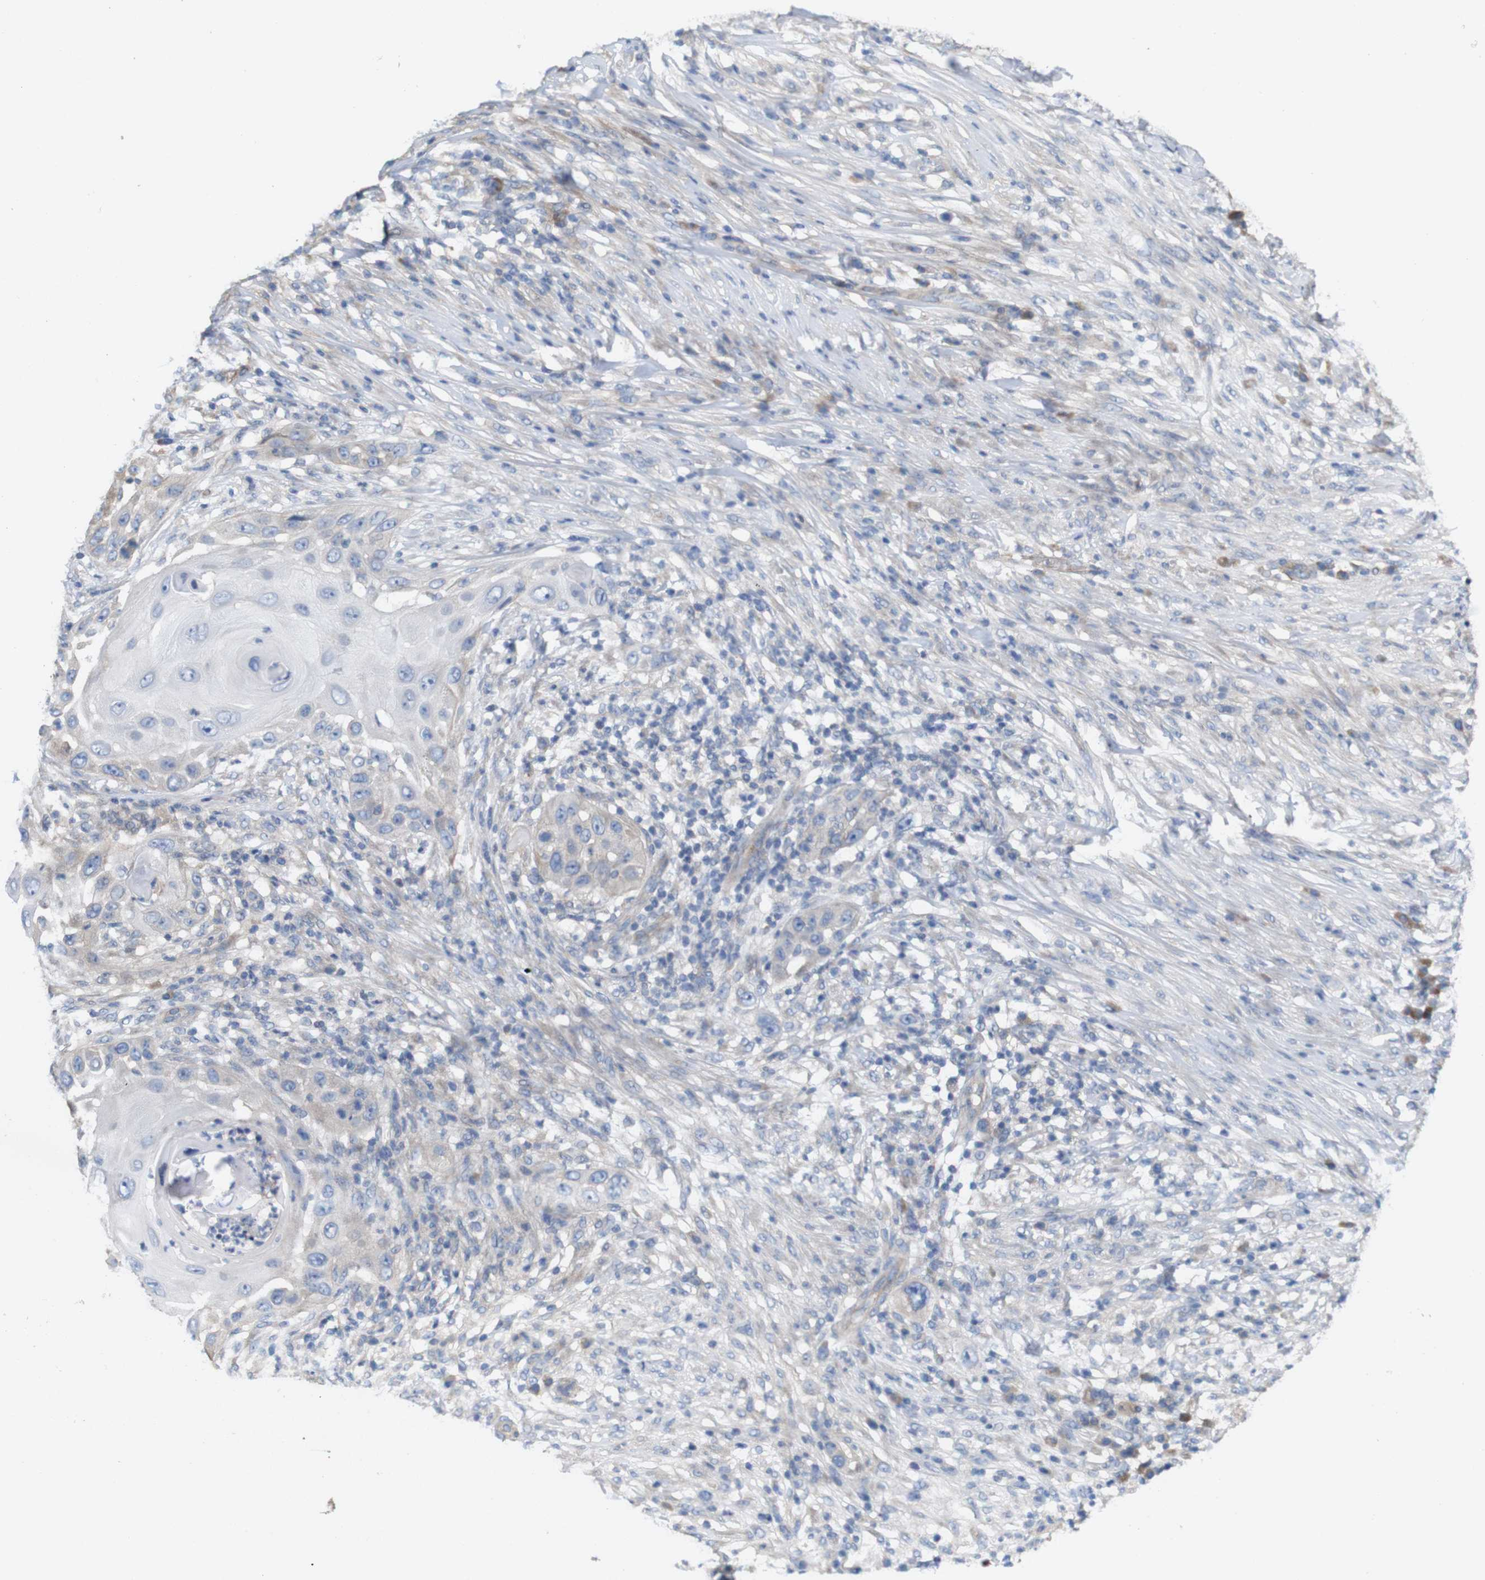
{"staining": {"intensity": "negative", "quantity": "none", "location": "none"}, "tissue": "skin cancer", "cell_type": "Tumor cells", "image_type": "cancer", "snomed": [{"axis": "morphology", "description": "Squamous cell carcinoma, NOS"}, {"axis": "topography", "description": "Skin"}], "caption": "There is no significant staining in tumor cells of skin cancer.", "gene": "MYEOV", "patient": {"sex": "female", "age": 44}}